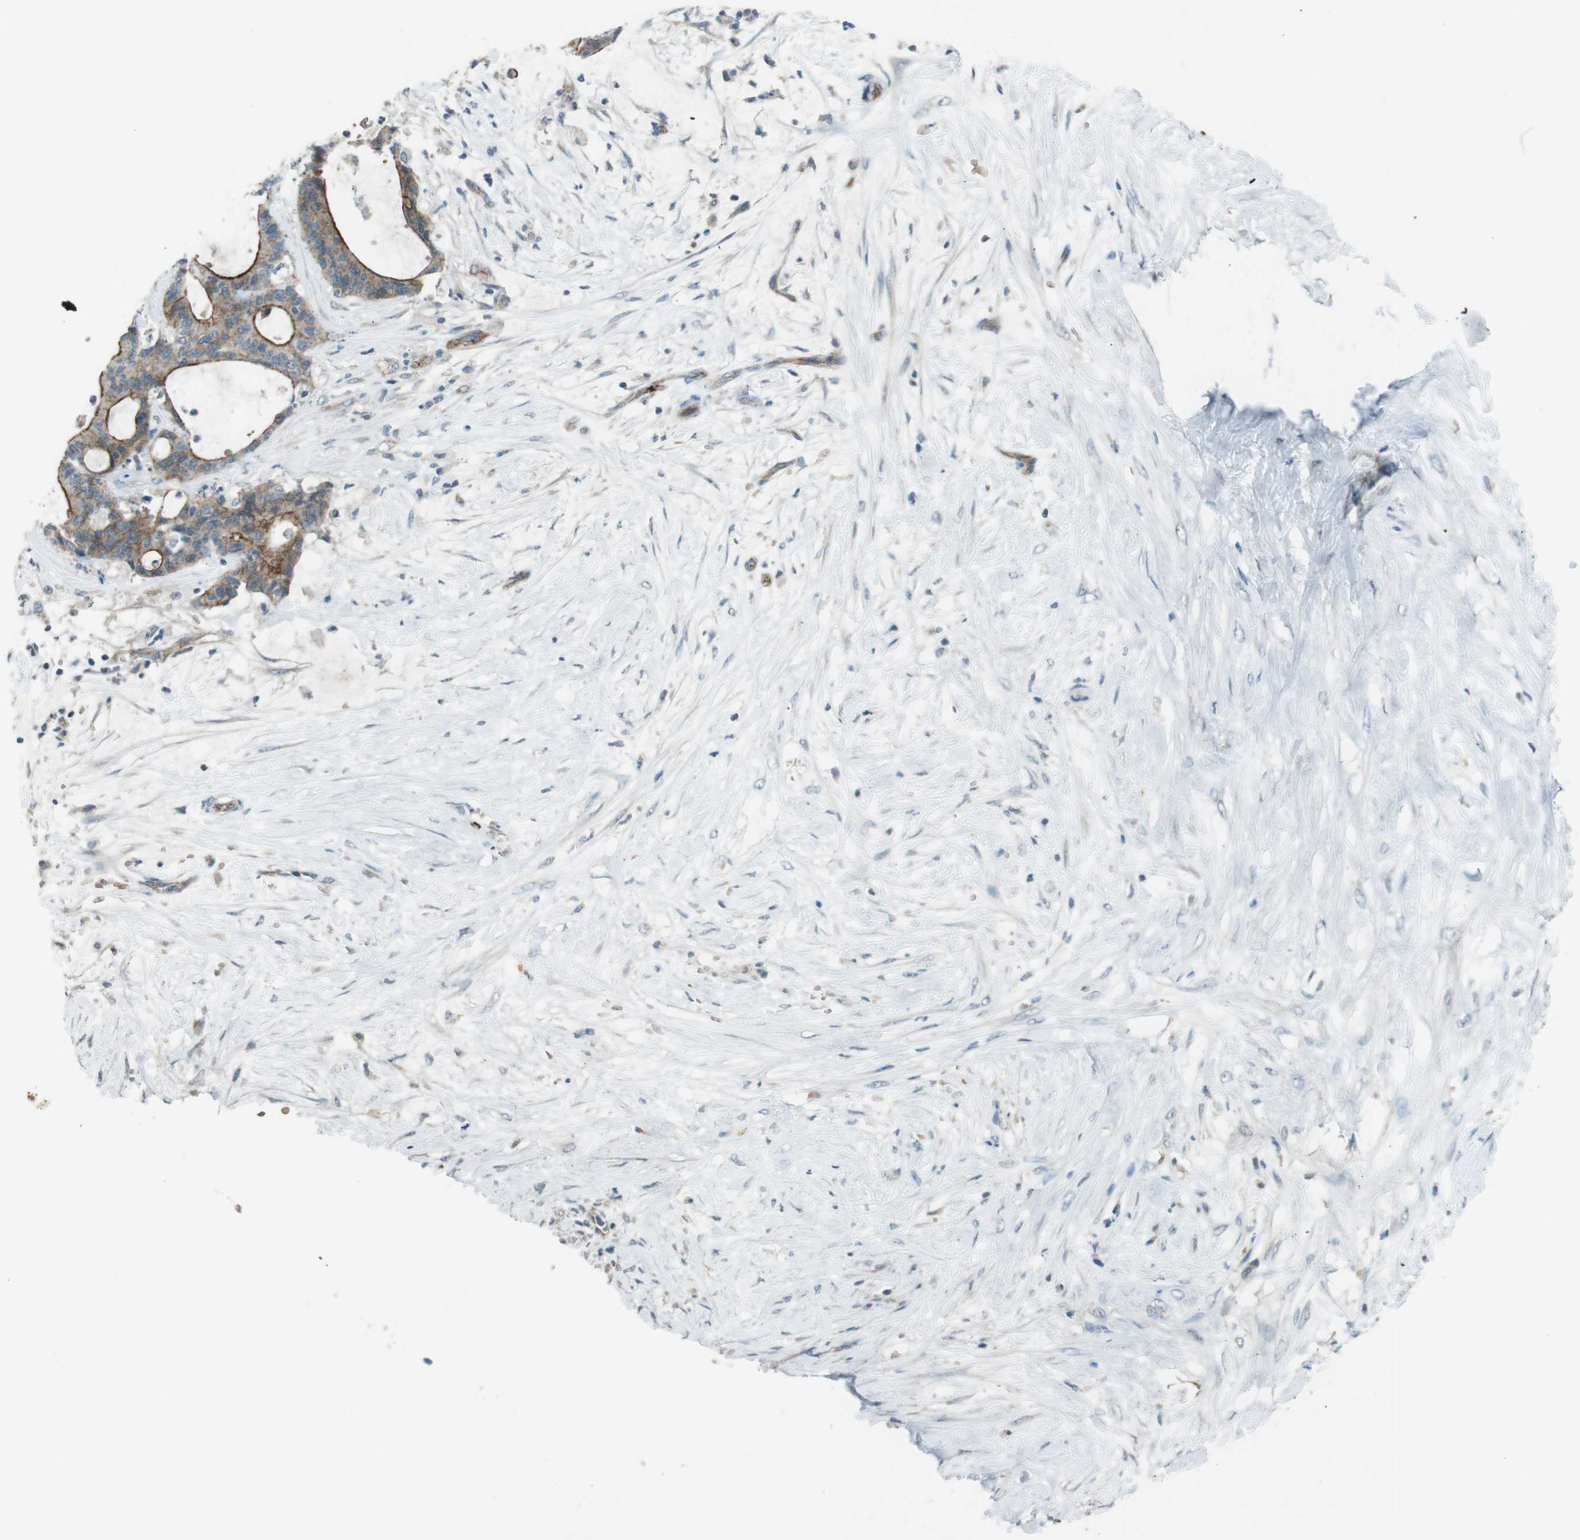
{"staining": {"intensity": "strong", "quantity": "25%-75%", "location": "cytoplasmic/membranous"}, "tissue": "liver cancer", "cell_type": "Tumor cells", "image_type": "cancer", "snomed": [{"axis": "morphology", "description": "Cholangiocarcinoma"}, {"axis": "topography", "description": "Liver"}], "caption": "Liver cancer was stained to show a protein in brown. There is high levels of strong cytoplasmic/membranous staining in approximately 25%-75% of tumor cells.", "gene": "SPTA1", "patient": {"sex": "female", "age": 73}}